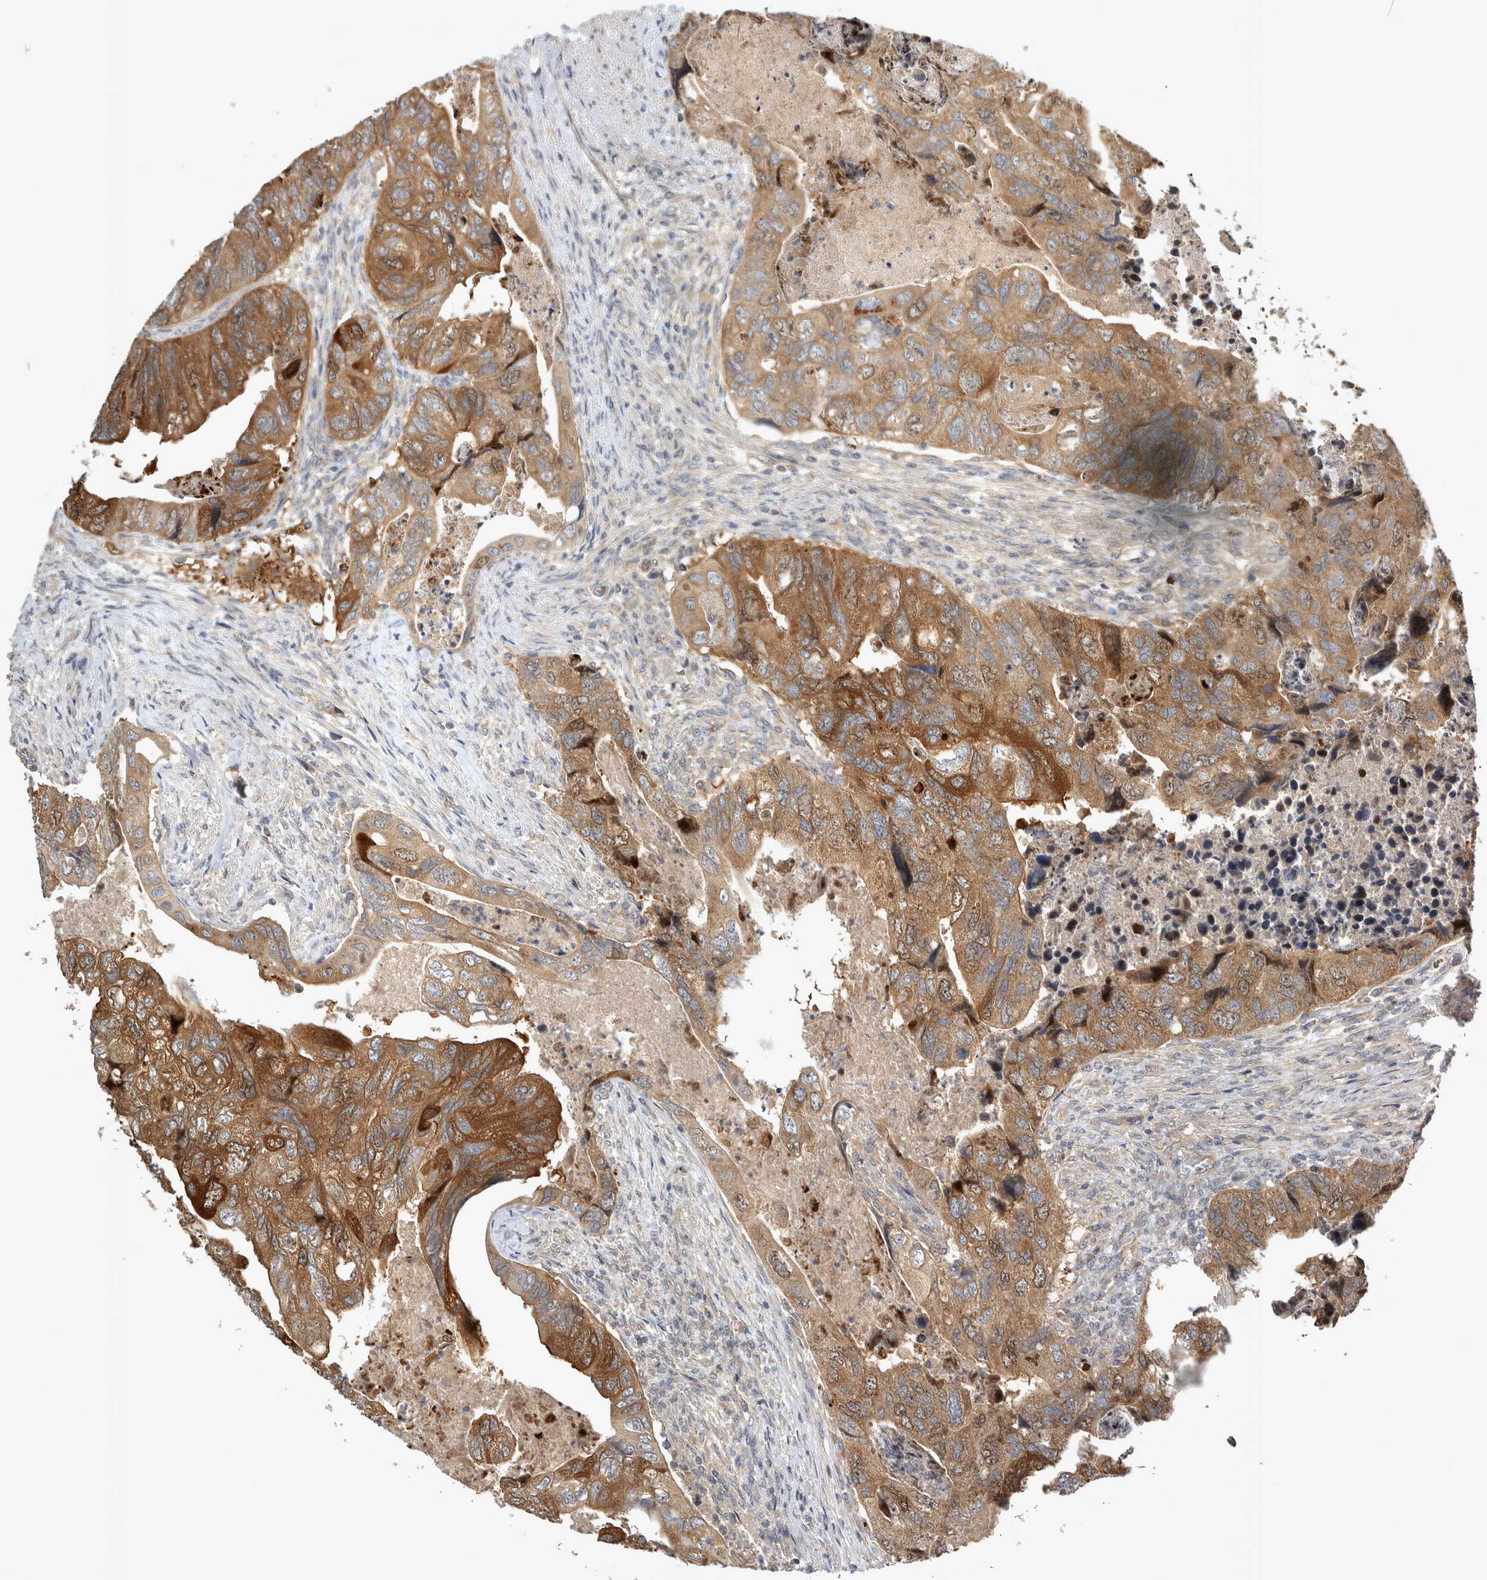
{"staining": {"intensity": "moderate", "quantity": ">75%", "location": "cytoplasmic/membranous"}, "tissue": "colorectal cancer", "cell_type": "Tumor cells", "image_type": "cancer", "snomed": [{"axis": "morphology", "description": "Adenocarcinoma, NOS"}, {"axis": "topography", "description": "Rectum"}], "caption": "The immunohistochemical stain labels moderate cytoplasmic/membranous staining in tumor cells of colorectal cancer tissue. Using DAB (brown) and hematoxylin (blue) stains, captured at high magnification using brightfield microscopy.", "gene": "TRMT61B", "patient": {"sex": "male", "age": 63}}